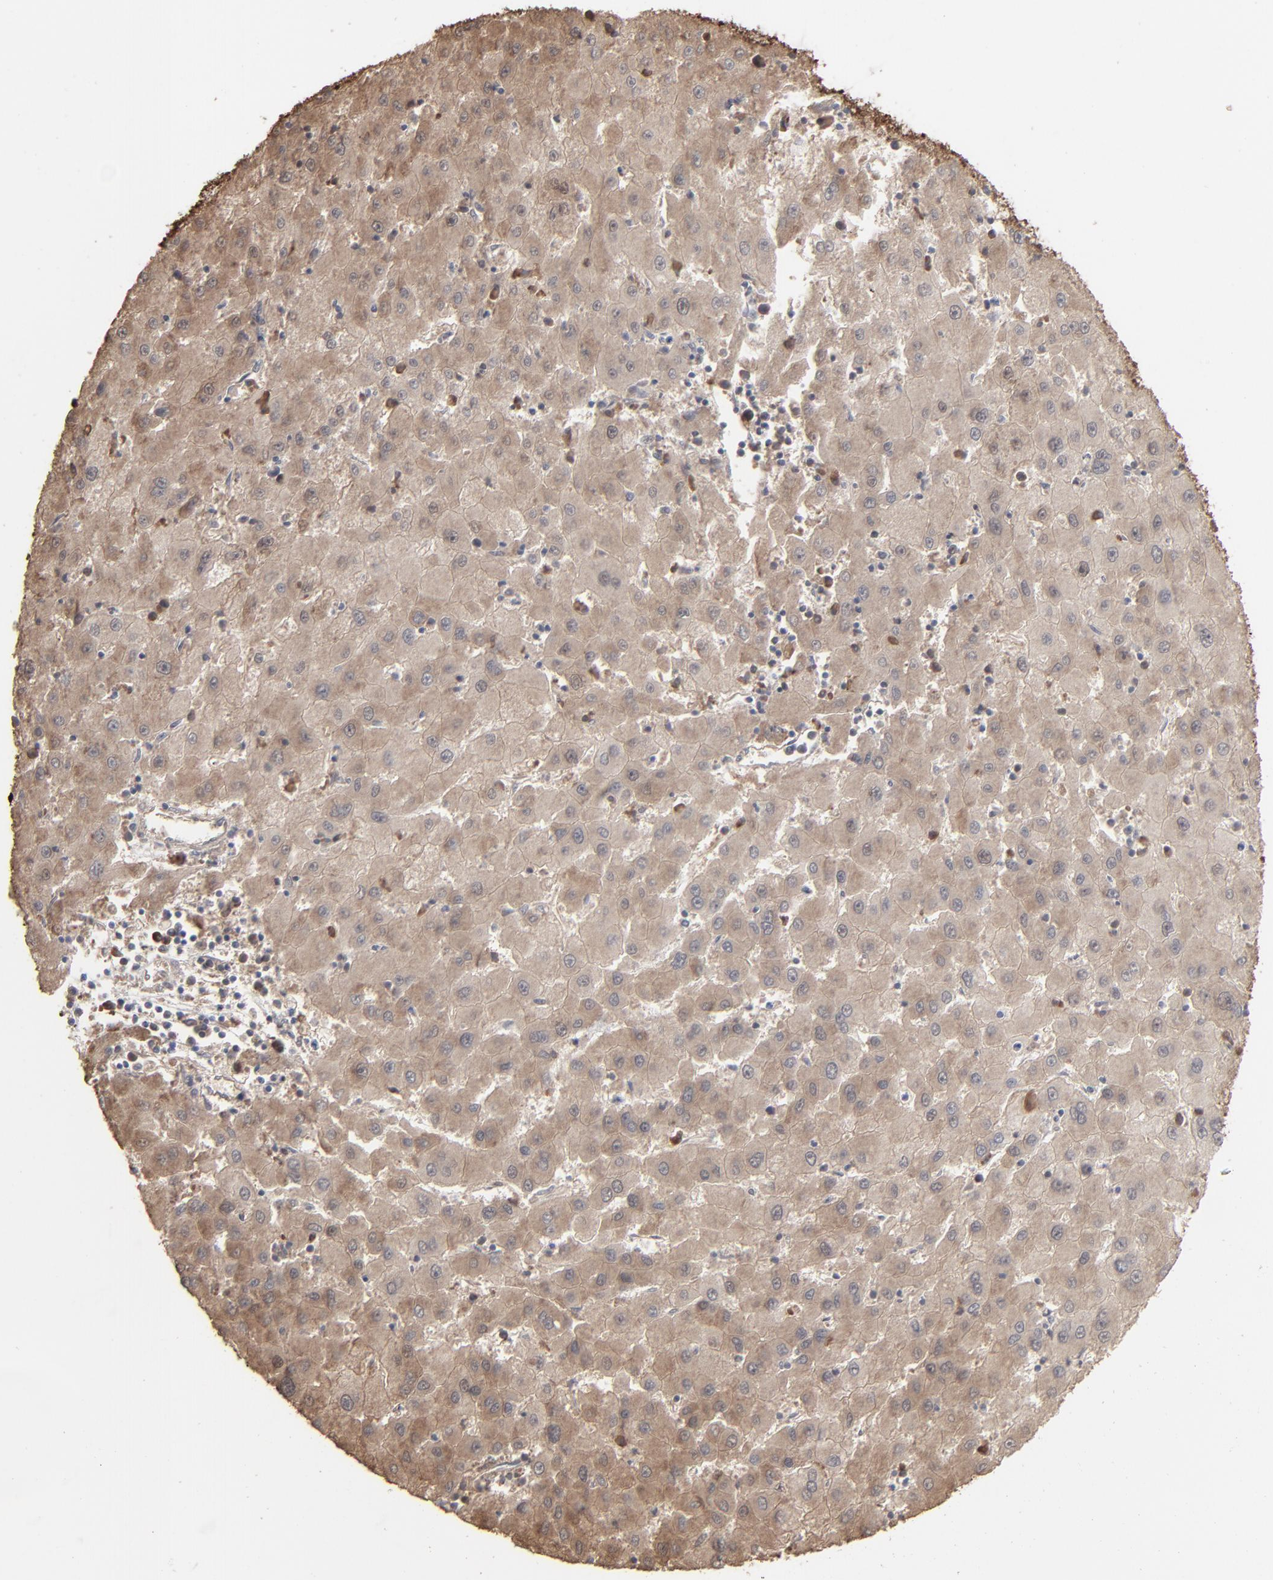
{"staining": {"intensity": "strong", "quantity": ">75%", "location": "cytoplasmic/membranous"}, "tissue": "liver cancer", "cell_type": "Tumor cells", "image_type": "cancer", "snomed": [{"axis": "morphology", "description": "Carcinoma, Hepatocellular, NOS"}, {"axis": "topography", "description": "Liver"}], "caption": "Immunohistochemistry (IHC) of liver cancer reveals high levels of strong cytoplasmic/membranous expression in about >75% of tumor cells. (Brightfield microscopy of DAB IHC at high magnification).", "gene": "NME1-NME2", "patient": {"sex": "male", "age": 72}}